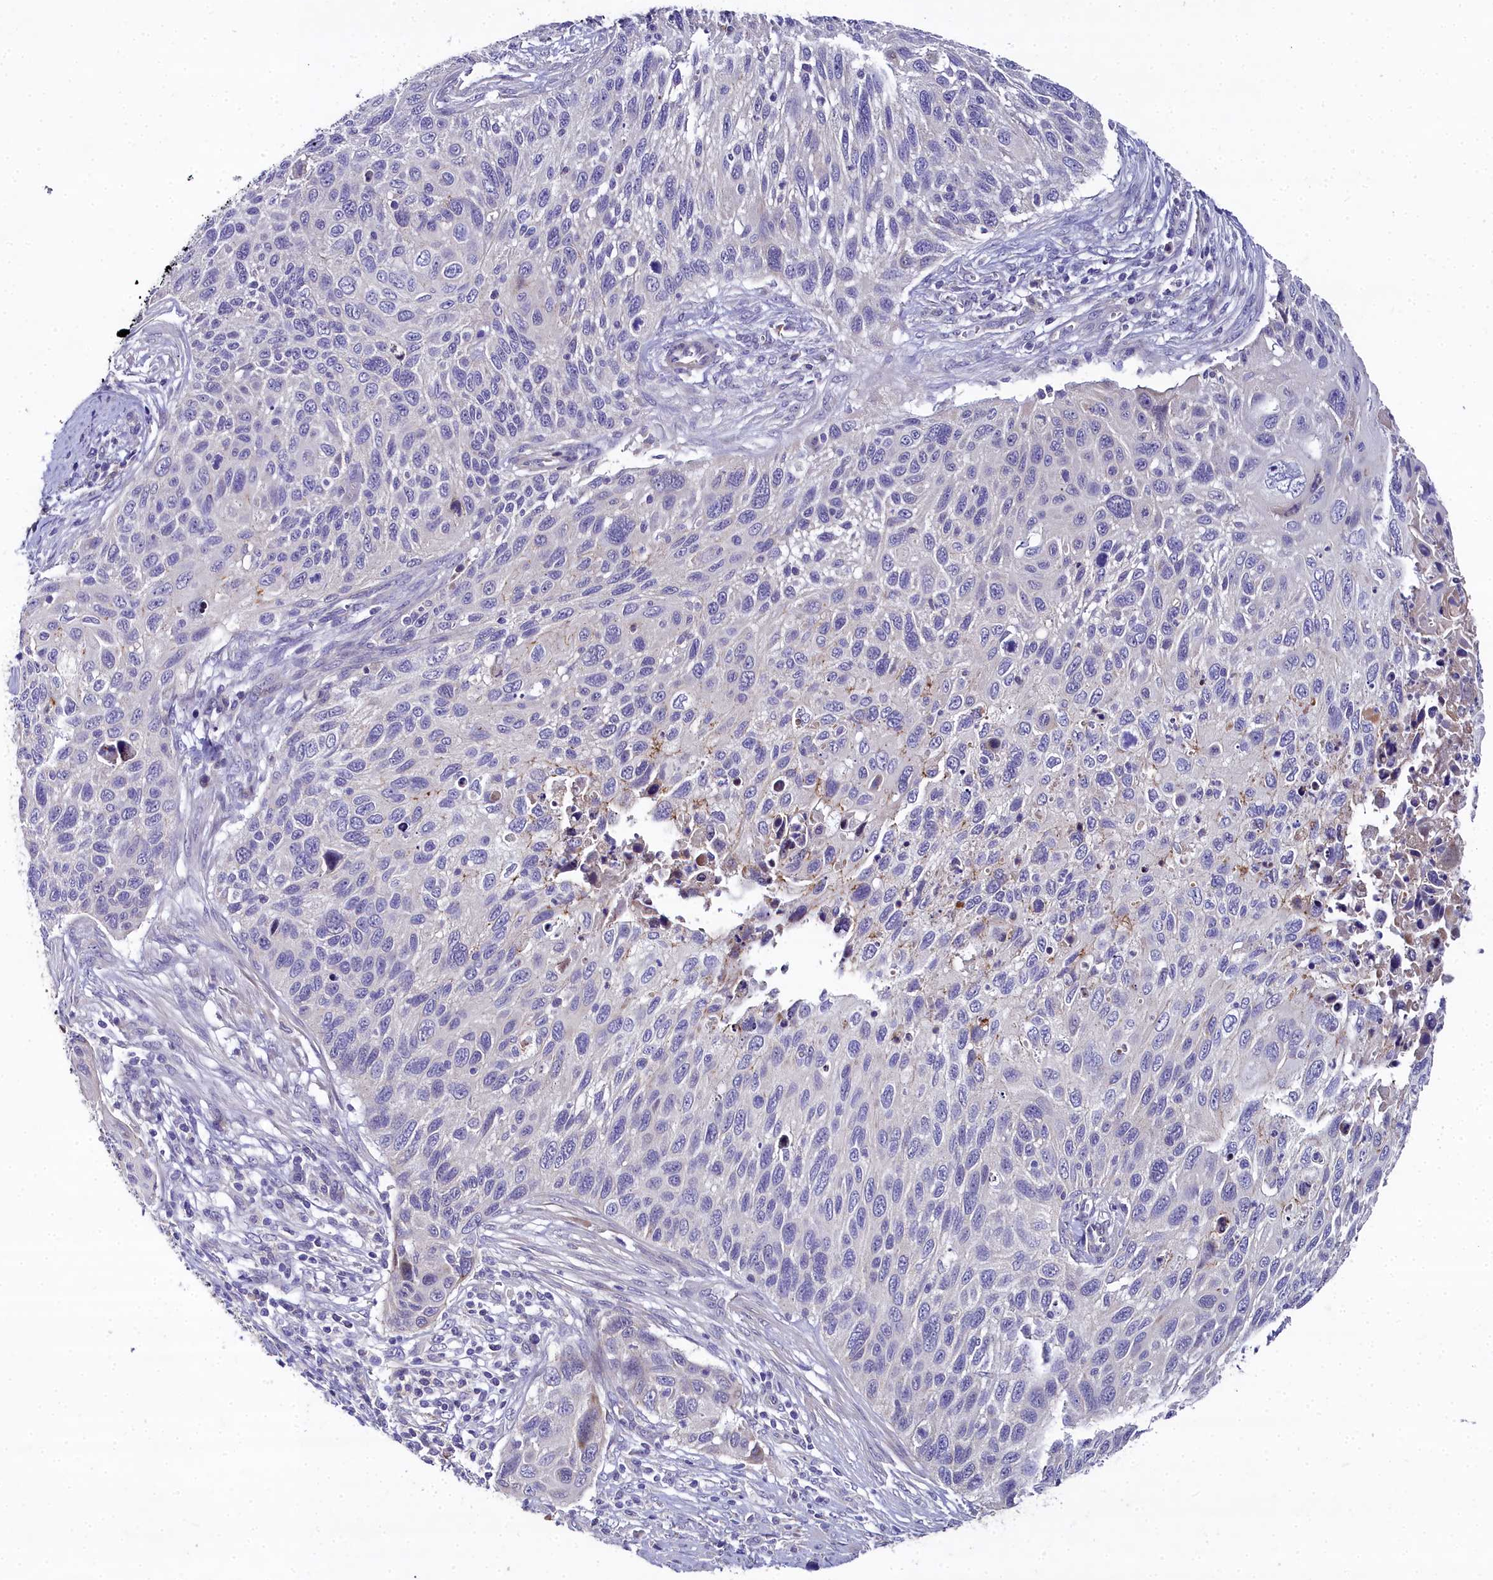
{"staining": {"intensity": "negative", "quantity": "none", "location": "none"}, "tissue": "cervical cancer", "cell_type": "Tumor cells", "image_type": "cancer", "snomed": [{"axis": "morphology", "description": "Squamous cell carcinoma, NOS"}, {"axis": "topography", "description": "Cervix"}], "caption": "High magnification brightfield microscopy of cervical squamous cell carcinoma stained with DAB (3,3'-diaminobenzidine) (brown) and counterstained with hematoxylin (blue): tumor cells show no significant expression. (Immunohistochemistry, brightfield microscopy, high magnification).", "gene": "NT5M", "patient": {"sex": "female", "age": 70}}